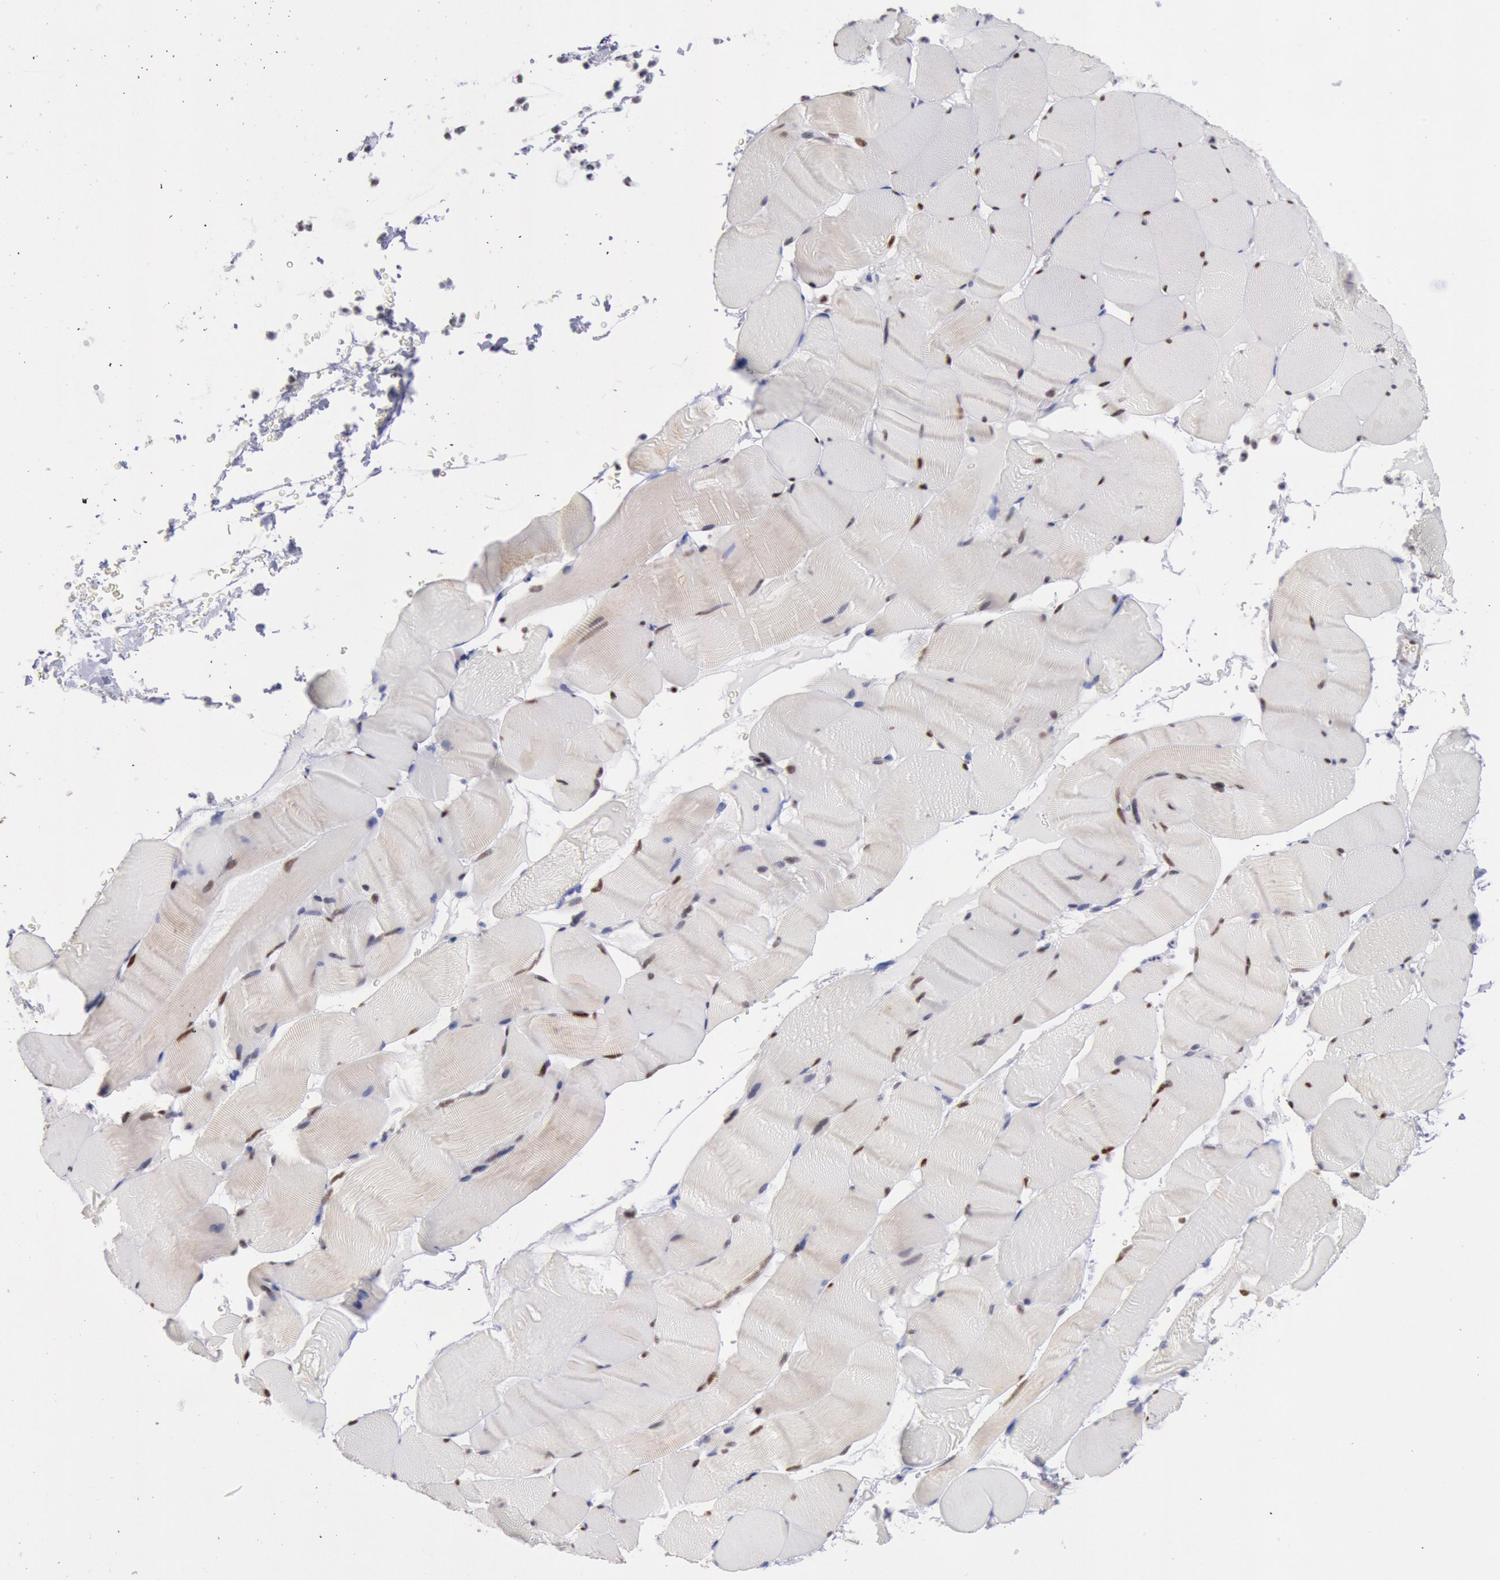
{"staining": {"intensity": "moderate", "quantity": "25%-75%", "location": "nuclear"}, "tissue": "skeletal muscle", "cell_type": "Myocytes", "image_type": "normal", "snomed": [{"axis": "morphology", "description": "Normal tissue, NOS"}, {"axis": "topography", "description": "Skeletal muscle"}], "caption": "Skeletal muscle stained with DAB (3,3'-diaminobenzidine) immunohistochemistry reveals medium levels of moderate nuclear staining in about 25%-75% of myocytes.", "gene": "RPS6KA5", "patient": {"sex": "male", "age": 62}}